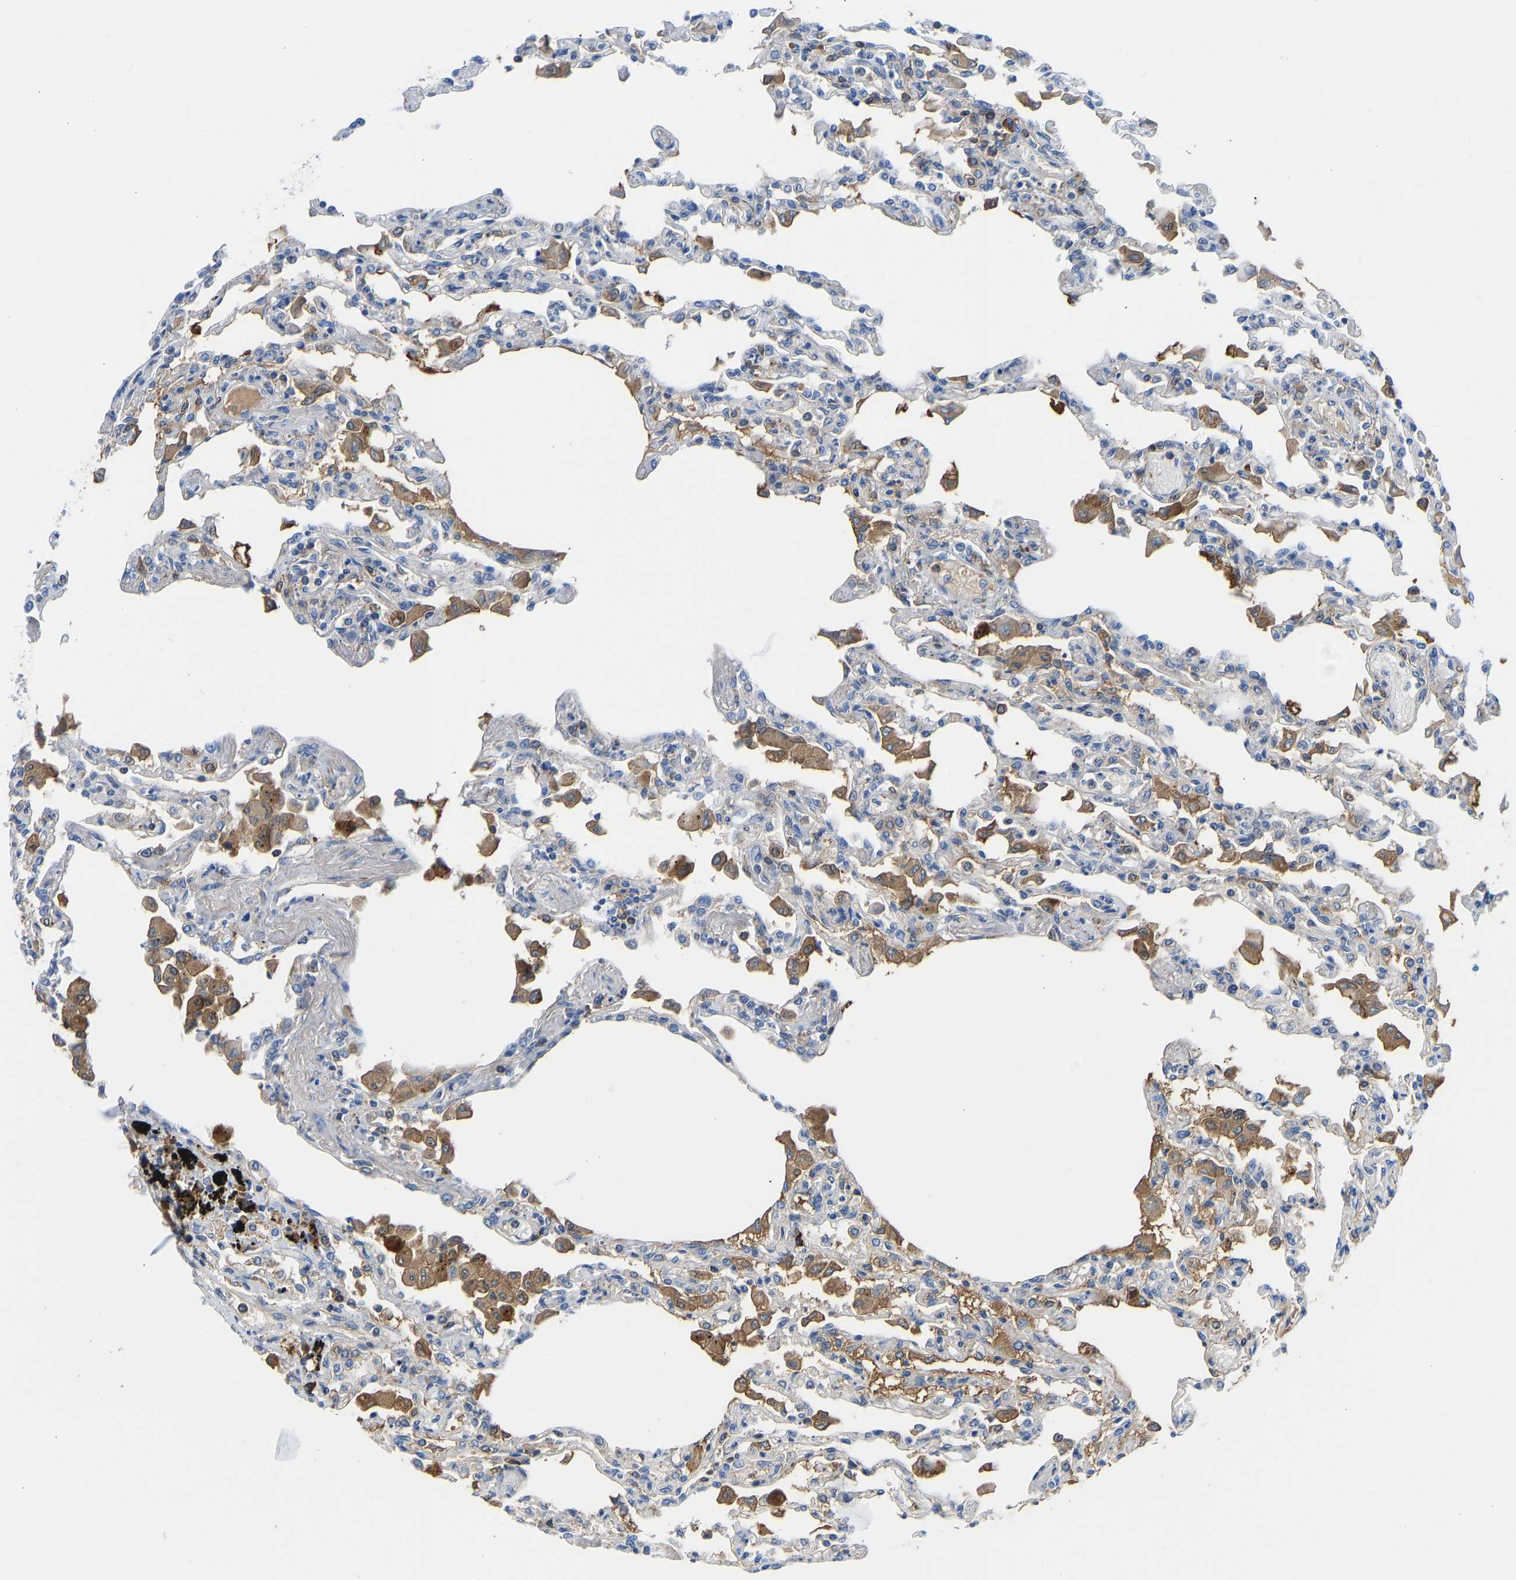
{"staining": {"intensity": "negative", "quantity": "none", "location": "none"}, "tissue": "lung", "cell_type": "Alveolar cells", "image_type": "normal", "snomed": [{"axis": "morphology", "description": "Normal tissue, NOS"}, {"axis": "topography", "description": "Bronchus"}, {"axis": "topography", "description": "Lung"}], "caption": "Human lung stained for a protein using immunohistochemistry demonstrates no expression in alveolar cells.", "gene": "HSPG2", "patient": {"sex": "female", "age": 49}}